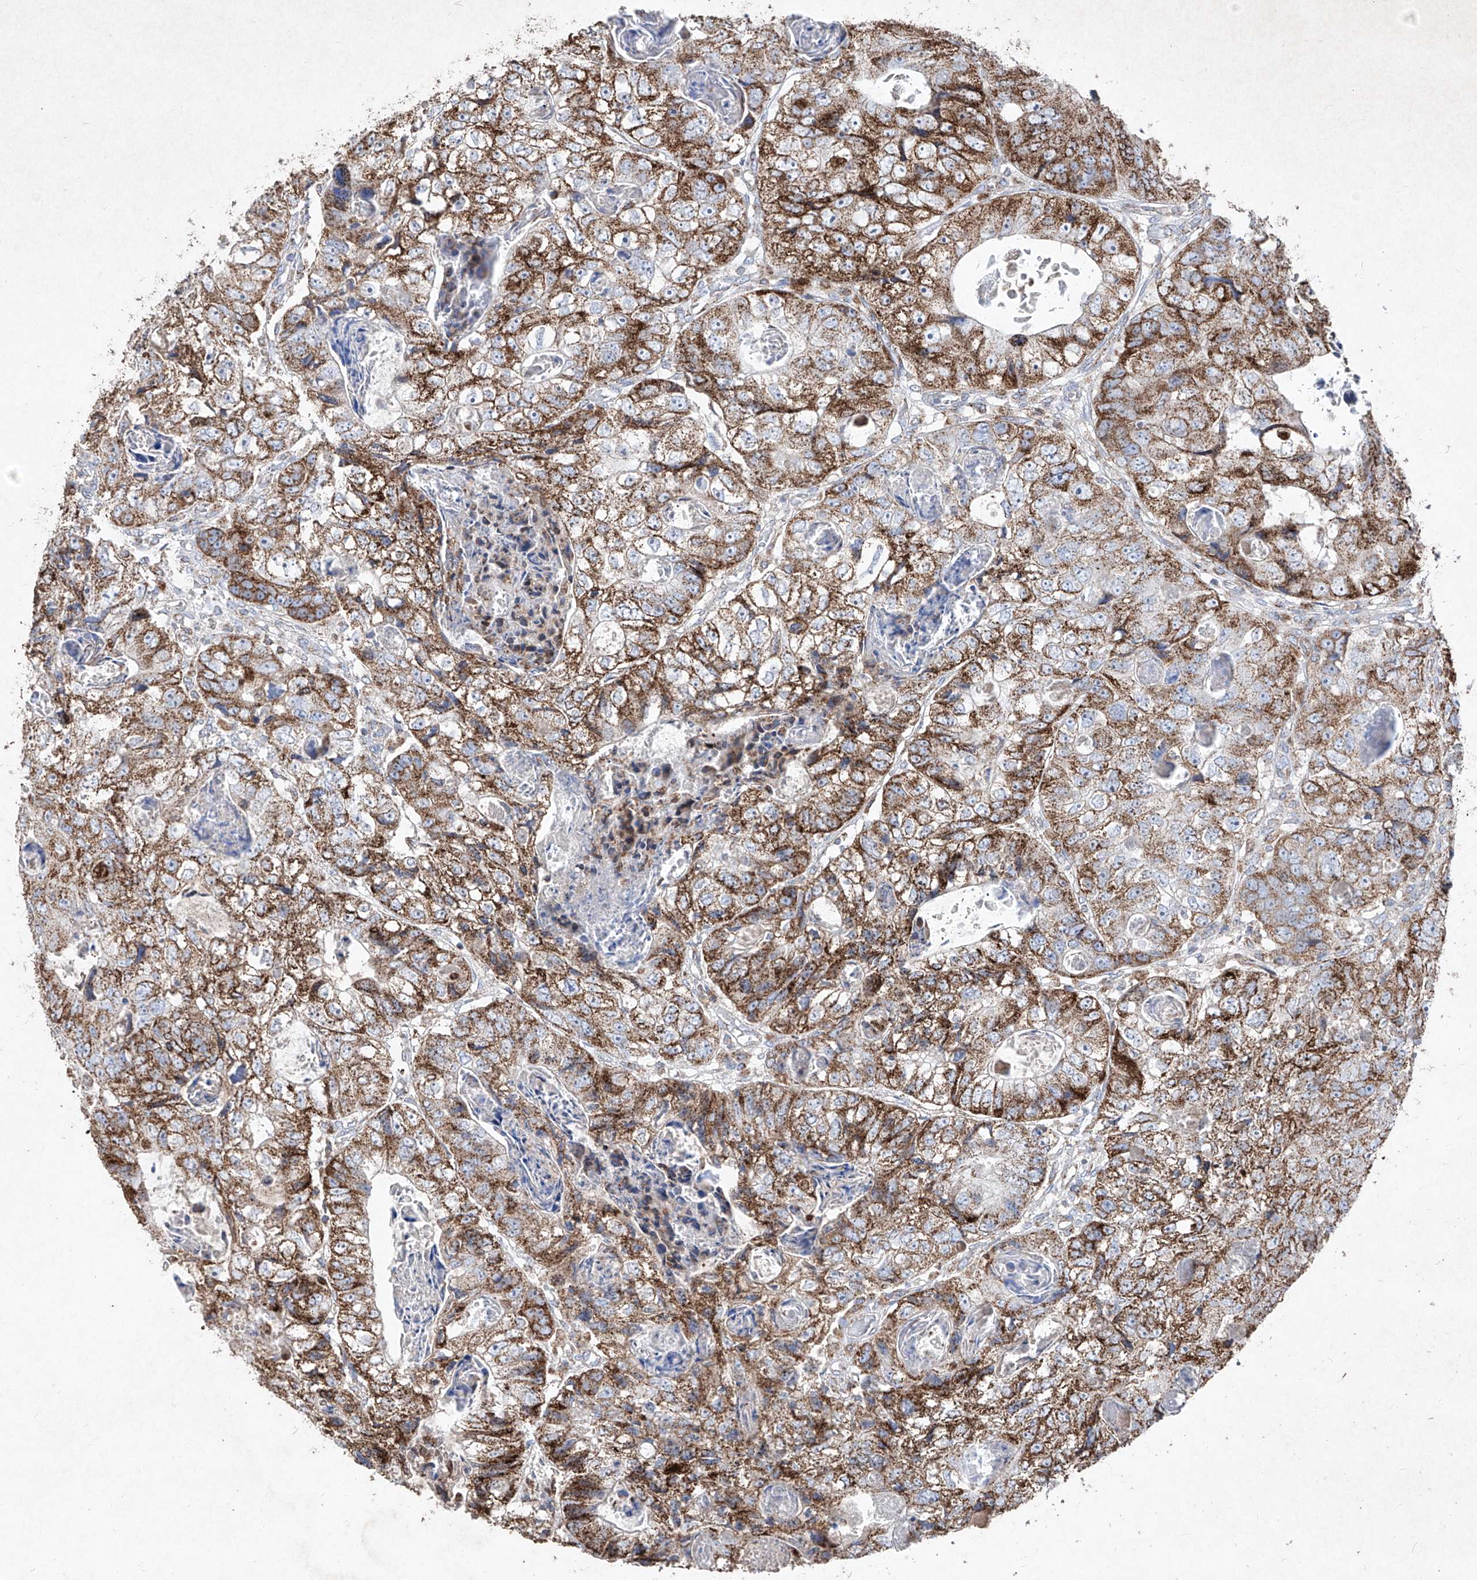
{"staining": {"intensity": "moderate", "quantity": ">75%", "location": "cytoplasmic/membranous"}, "tissue": "colorectal cancer", "cell_type": "Tumor cells", "image_type": "cancer", "snomed": [{"axis": "morphology", "description": "Adenocarcinoma, NOS"}, {"axis": "topography", "description": "Rectum"}], "caption": "A medium amount of moderate cytoplasmic/membranous positivity is appreciated in approximately >75% of tumor cells in colorectal adenocarcinoma tissue.", "gene": "ABCD3", "patient": {"sex": "male", "age": 59}}